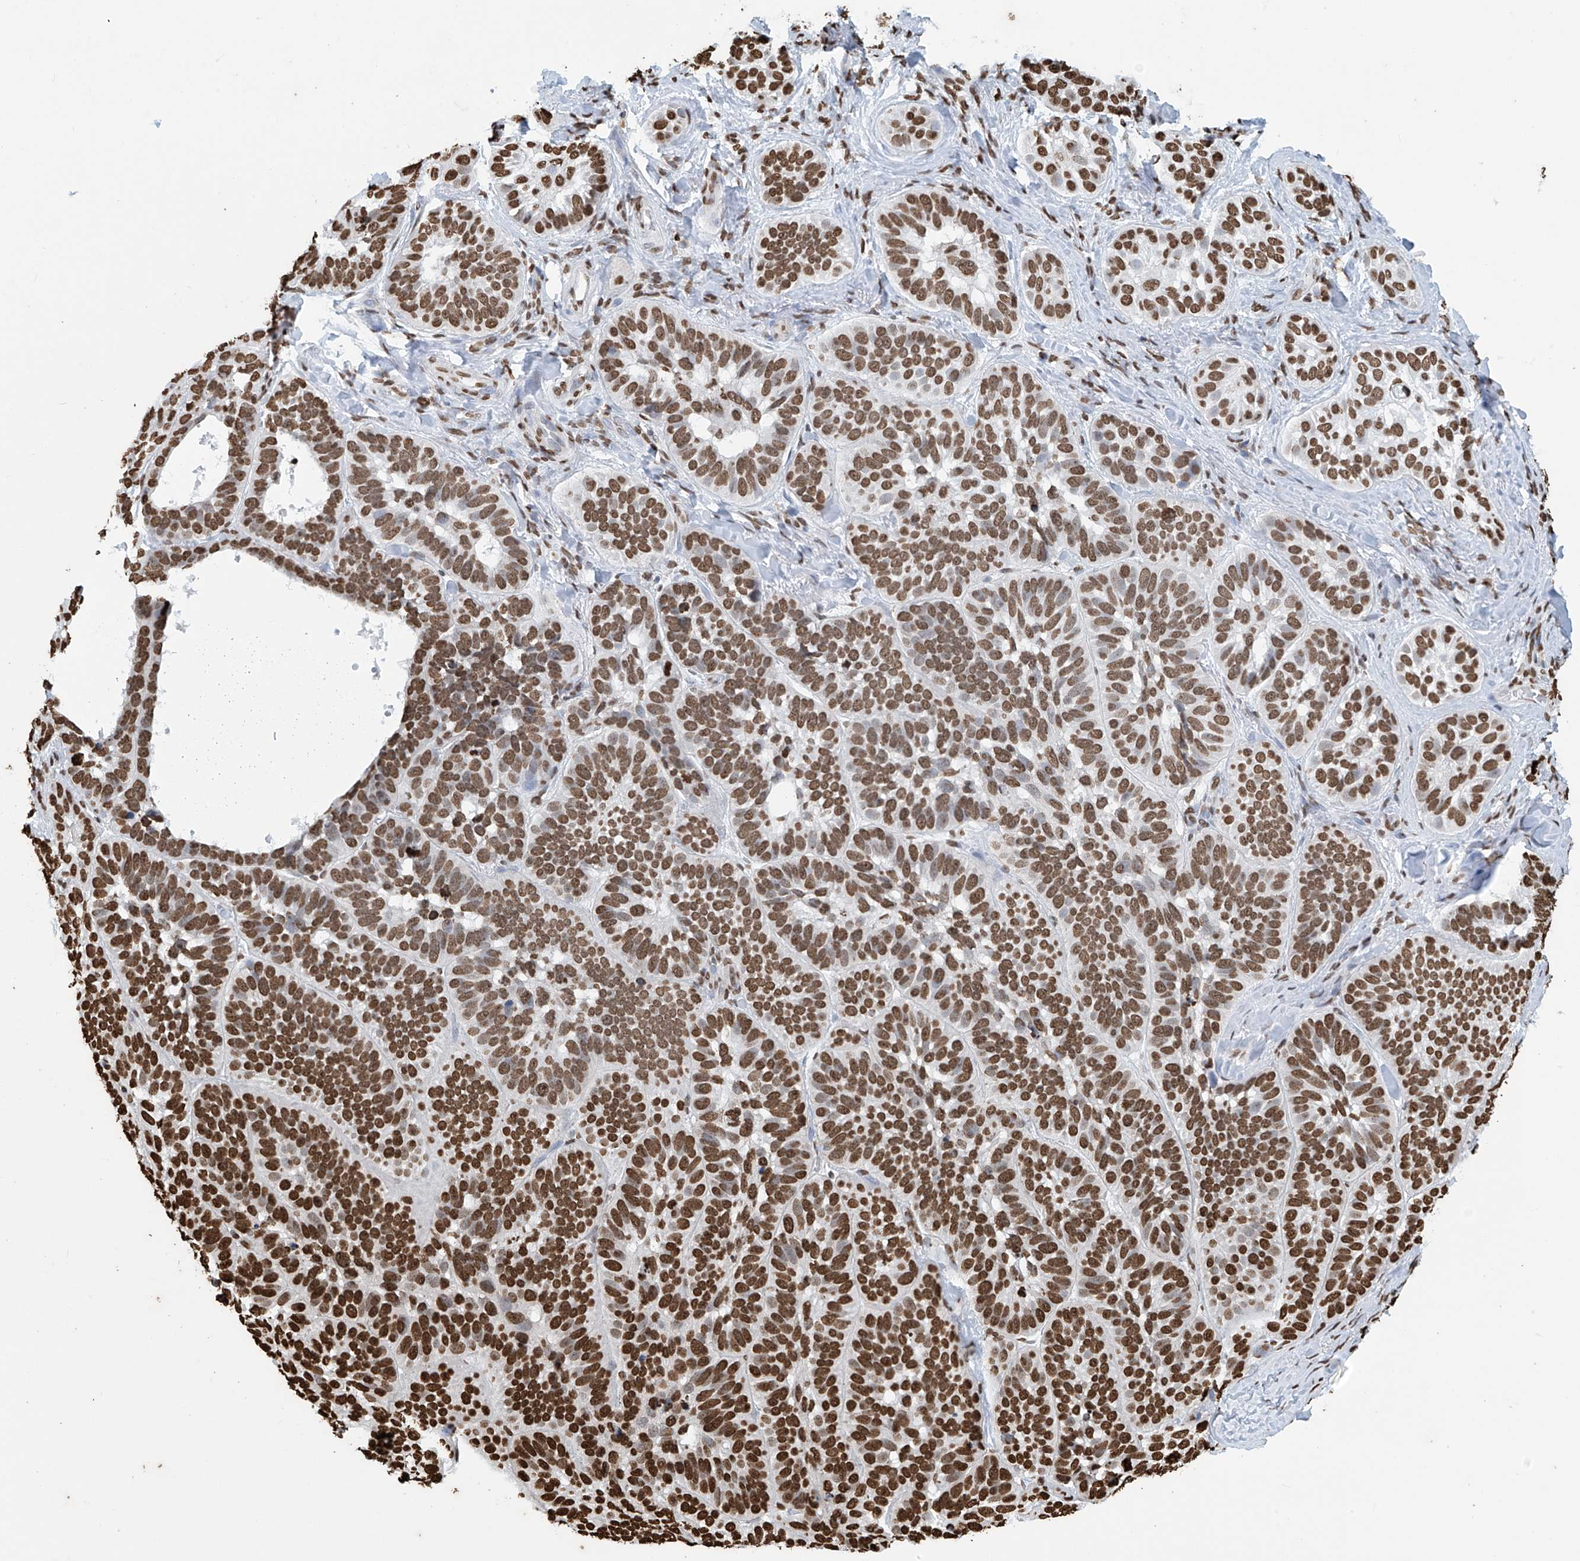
{"staining": {"intensity": "strong", "quantity": ">75%", "location": "nuclear"}, "tissue": "skin cancer", "cell_type": "Tumor cells", "image_type": "cancer", "snomed": [{"axis": "morphology", "description": "Basal cell carcinoma"}, {"axis": "topography", "description": "Skin"}], "caption": "A high-resolution micrograph shows immunohistochemistry staining of skin cancer, which exhibits strong nuclear expression in approximately >75% of tumor cells.", "gene": "DPPA2", "patient": {"sex": "male", "age": 62}}